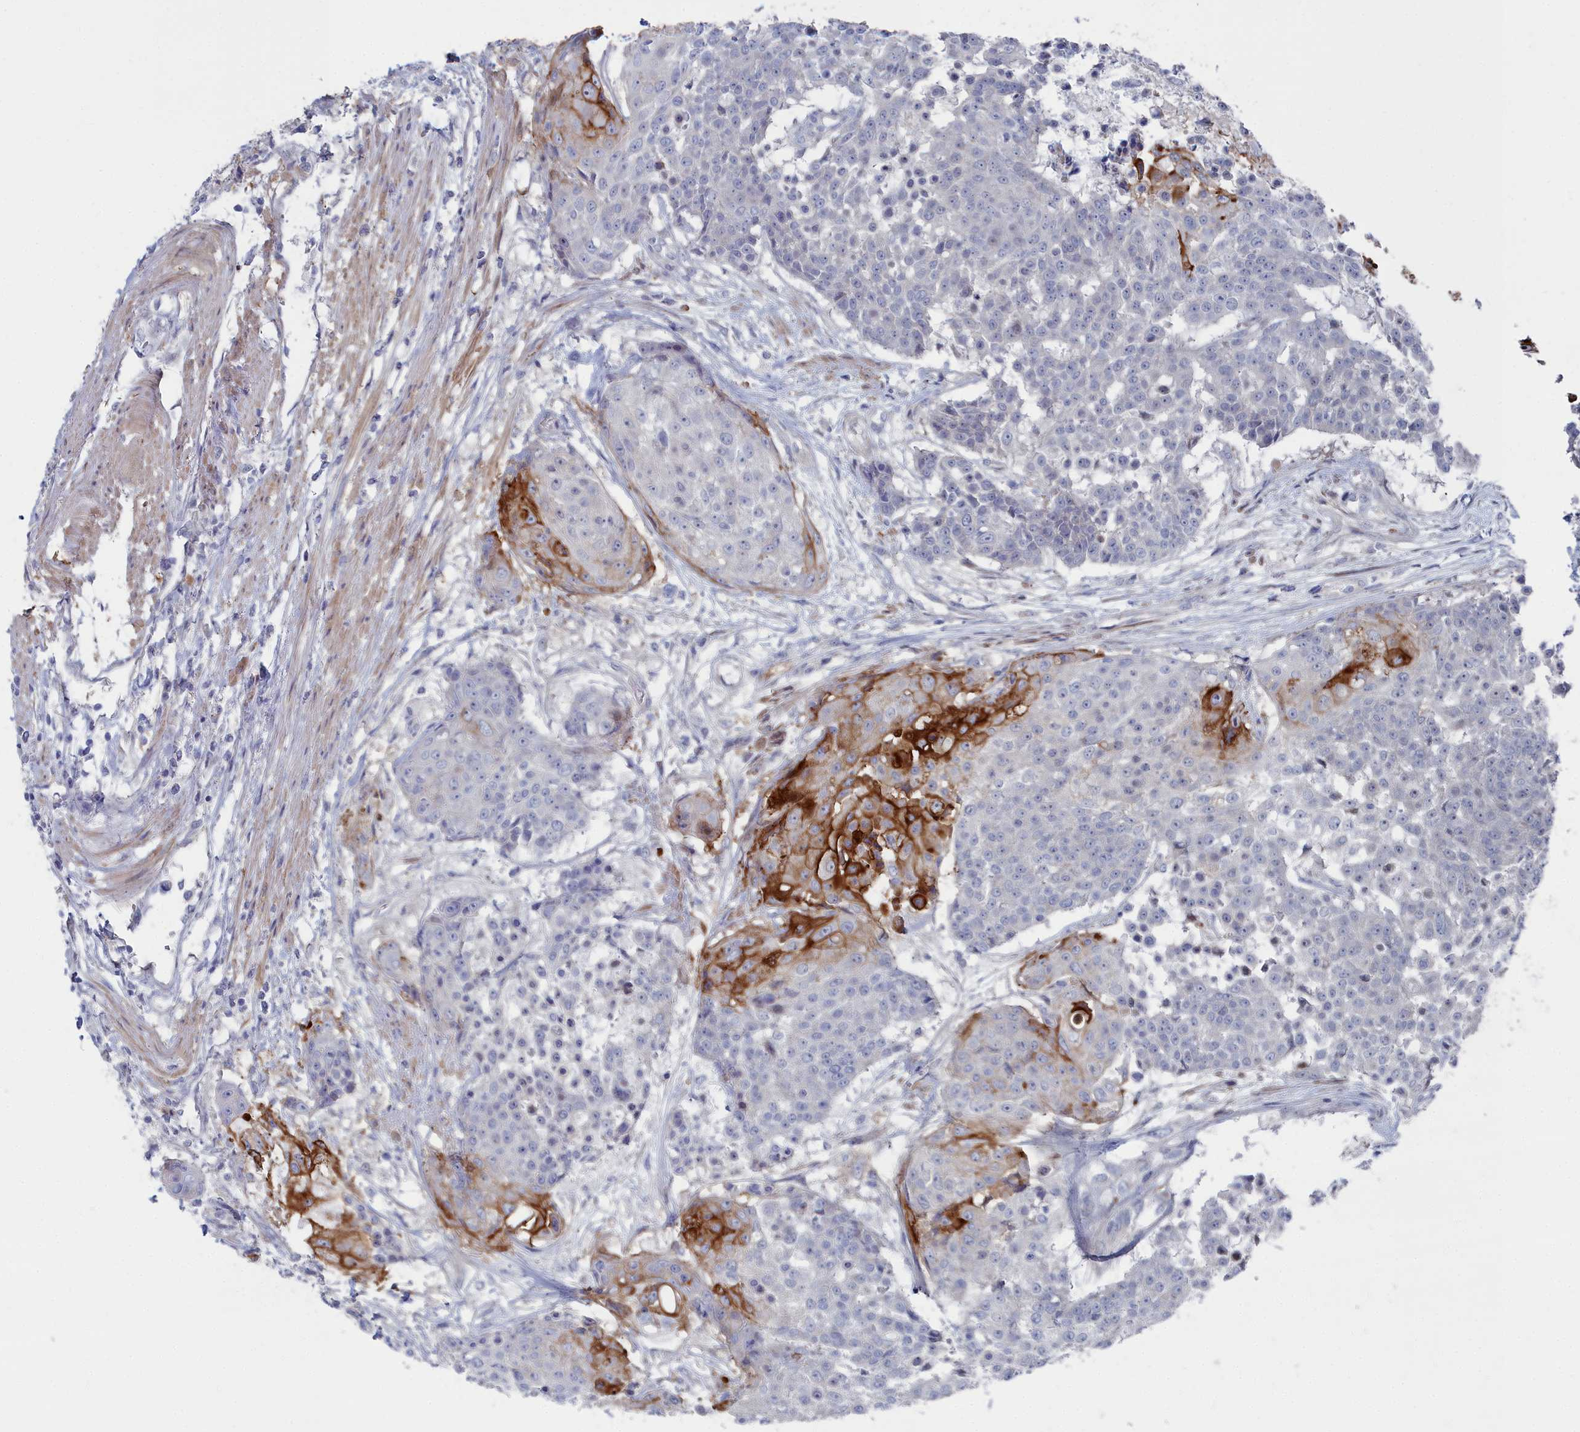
{"staining": {"intensity": "strong", "quantity": "<25%", "location": "cytoplasmic/membranous"}, "tissue": "urothelial cancer", "cell_type": "Tumor cells", "image_type": "cancer", "snomed": [{"axis": "morphology", "description": "Urothelial carcinoma, High grade"}, {"axis": "topography", "description": "Urinary bladder"}], "caption": "A micrograph of human urothelial carcinoma (high-grade) stained for a protein shows strong cytoplasmic/membranous brown staining in tumor cells. (Brightfield microscopy of DAB IHC at high magnification).", "gene": "SHISAL2A", "patient": {"sex": "female", "age": 63}}